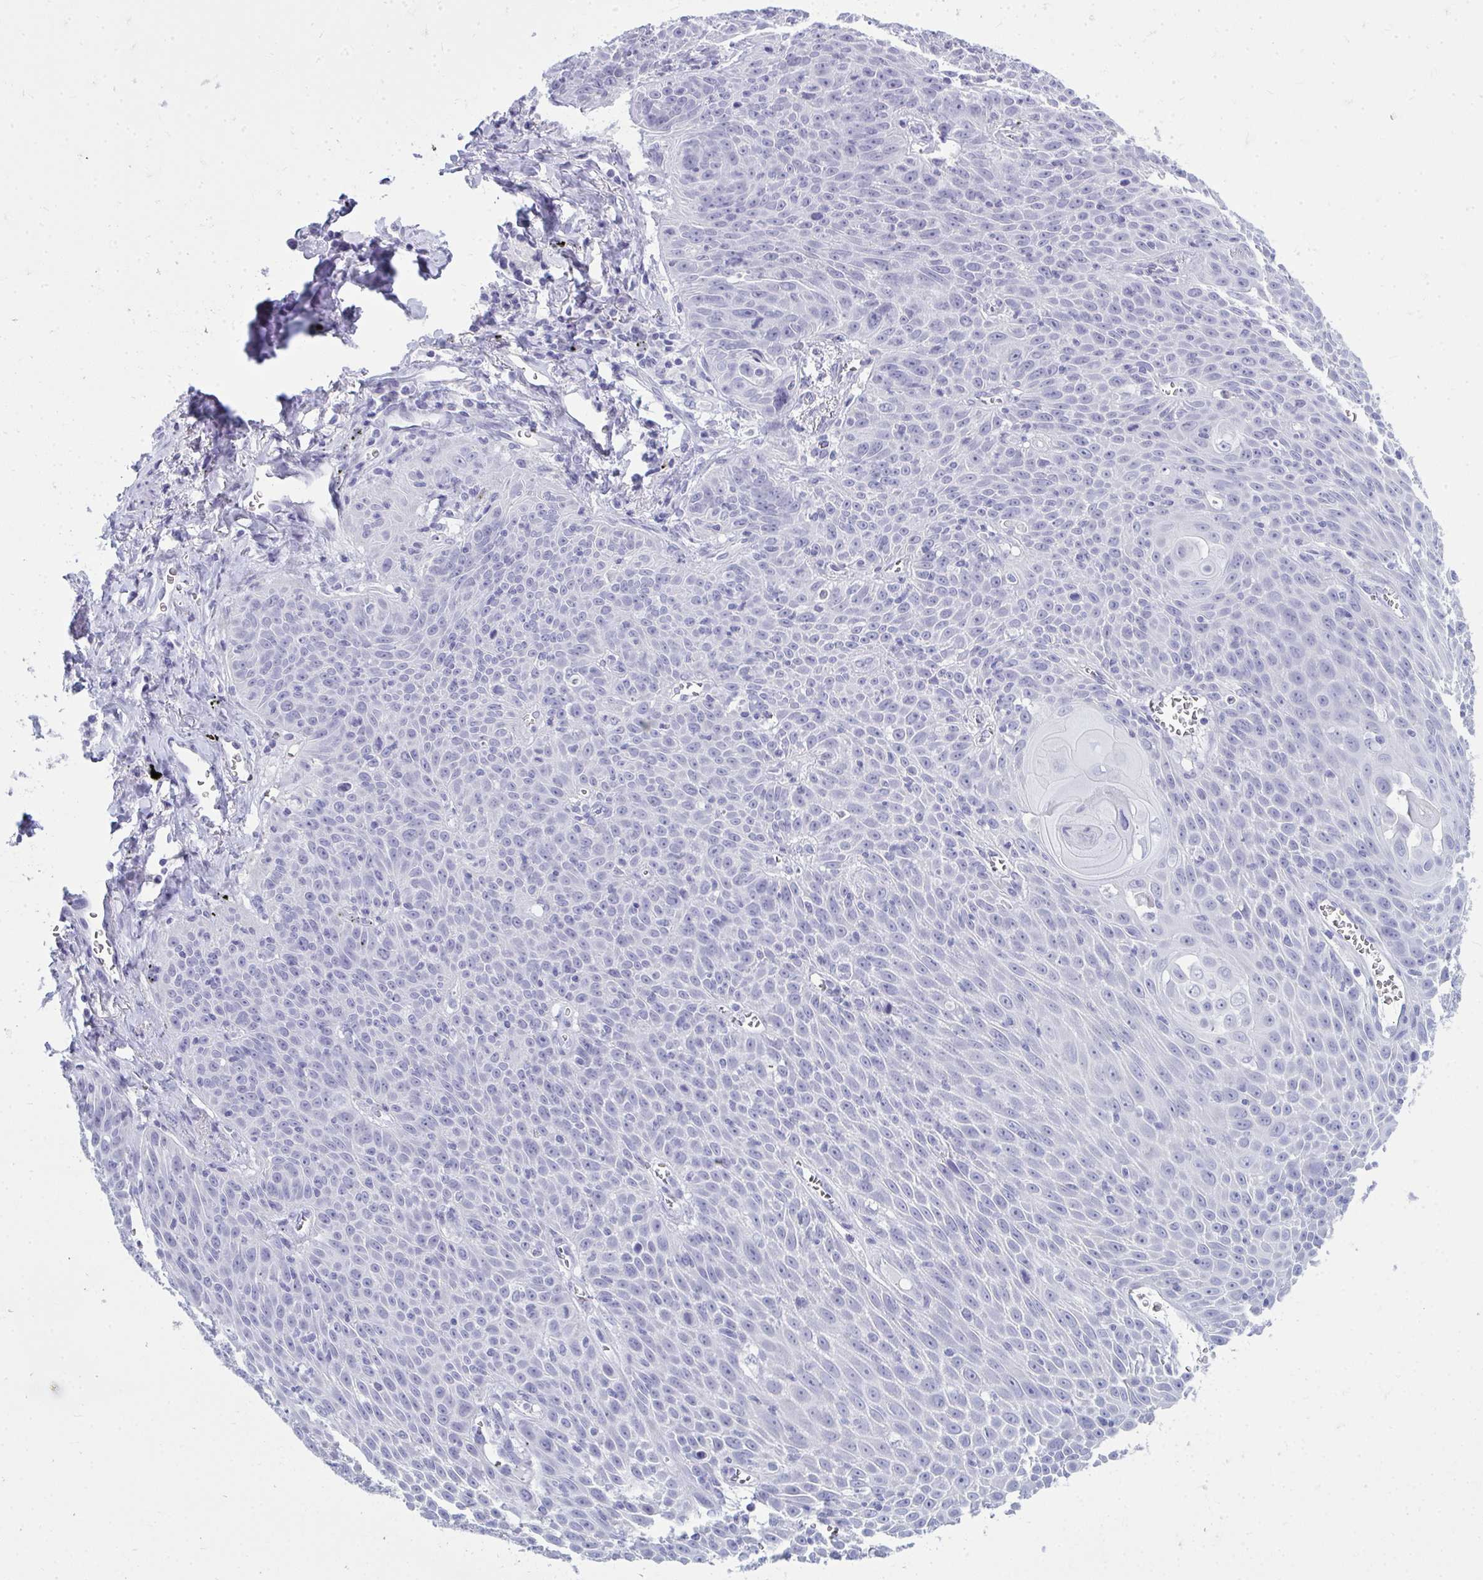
{"staining": {"intensity": "negative", "quantity": "none", "location": "none"}, "tissue": "lung cancer", "cell_type": "Tumor cells", "image_type": "cancer", "snomed": [{"axis": "morphology", "description": "Squamous cell carcinoma, NOS"}, {"axis": "morphology", "description": "Squamous cell carcinoma, metastatic, NOS"}, {"axis": "topography", "description": "Lymph node"}, {"axis": "topography", "description": "Lung"}], "caption": "Lung metastatic squamous cell carcinoma was stained to show a protein in brown. There is no significant positivity in tumor cells.", "gene": "QDPR", "patient": {"sex": "female", "age": 62}}